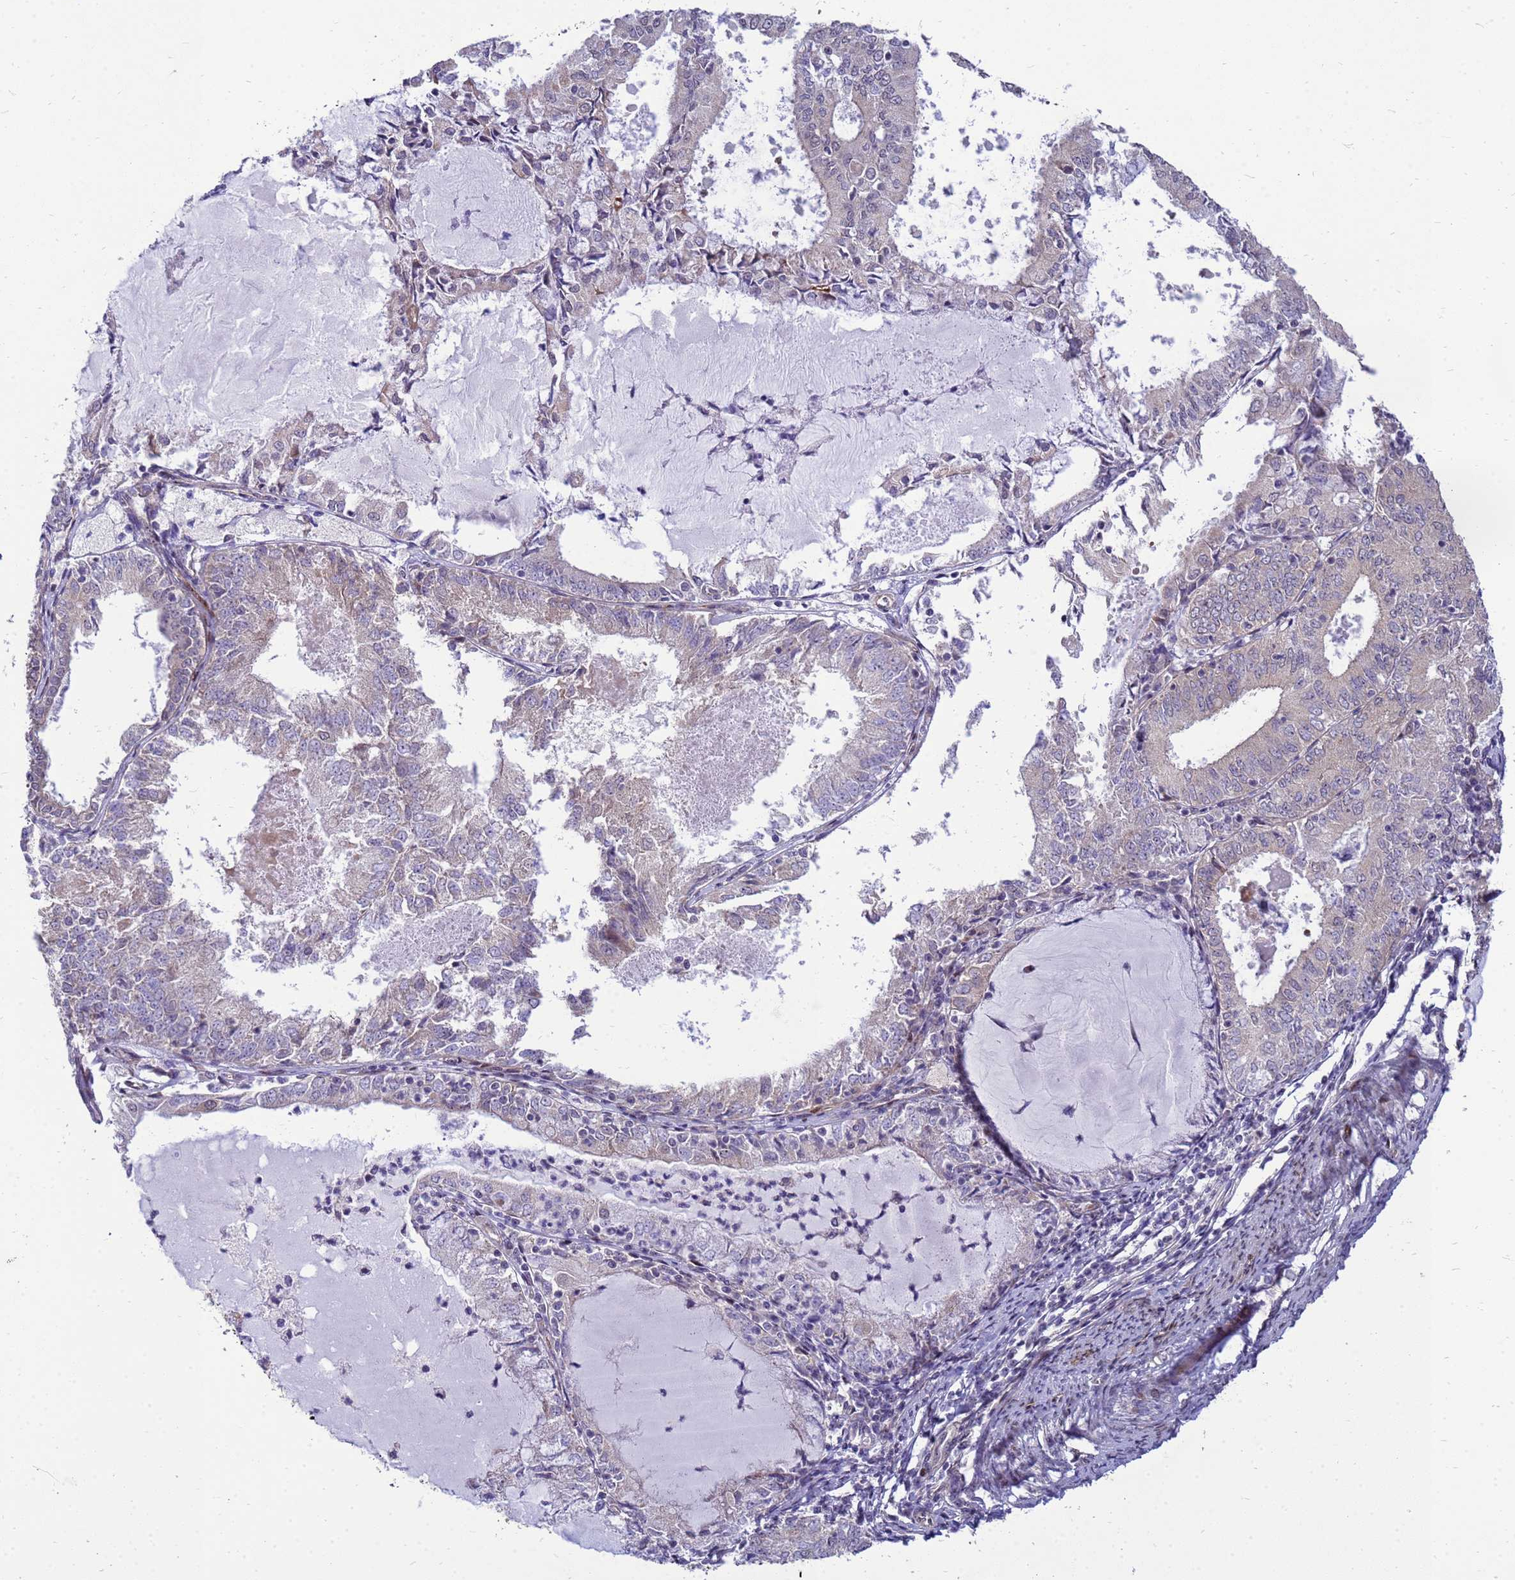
{"staining": {"intensity": "negative", "quantity": "none", "location": "none"}, "tissue": "endometrial cancer", "cell_type": "Tumor cells", "image_type": "cancer", "snomed": [{"axis": "morphology", "description": "Adenocarcinoma, NOS"}, {"axis": "topography", "description": "Endometrium"}], "caption": "High power microscopy histopathology image of an IHC image of endometrial adenocarcinoma, revealing no significant positivity in tumor cells.", "gene": "RSPO1", "patient": {"sex": "female", "age": 57}}